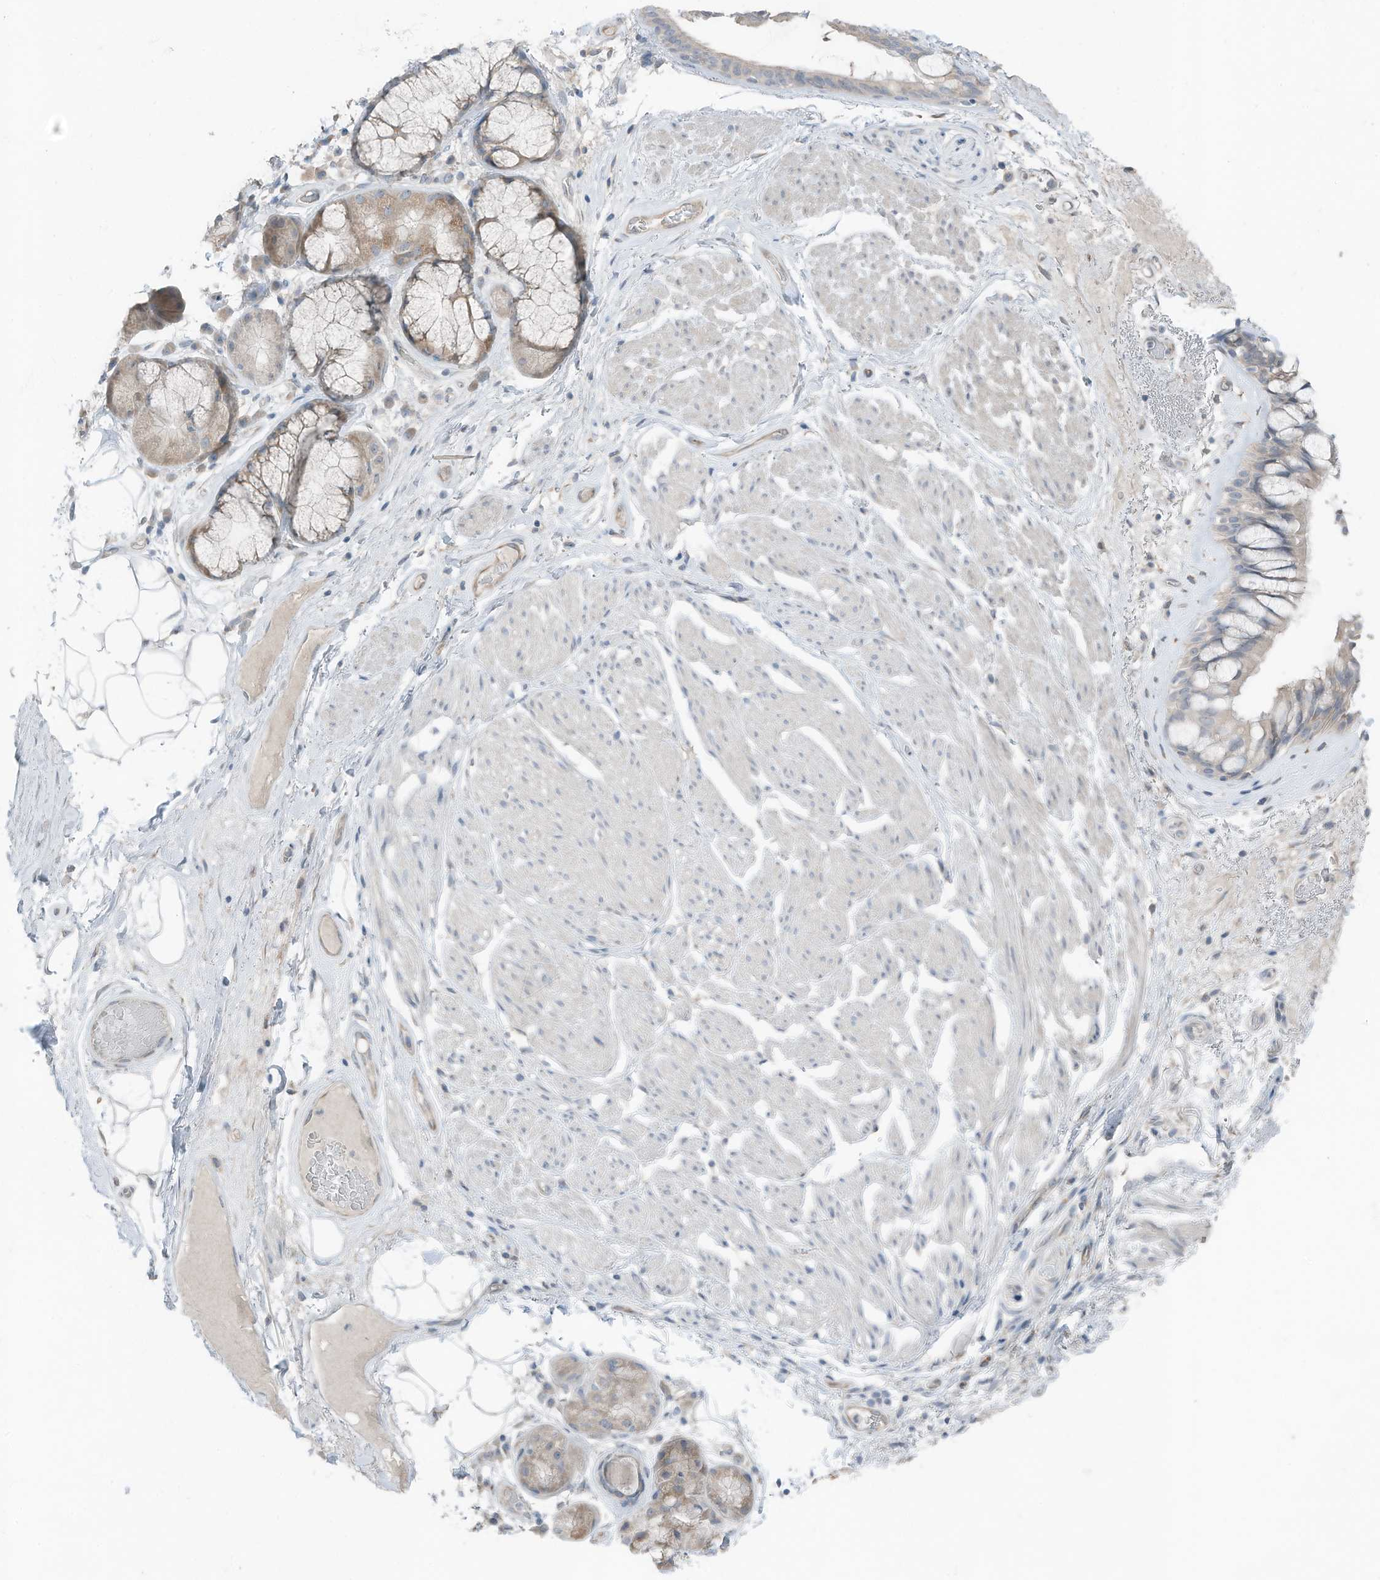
{"staining": {"intensity": "negative", "quantity": "none", "location": "none"}, "tissue": "adipose tissue", "cell_type": "Adipocytes", "image_type": "normal", "snomed": [{"axis": "morphology", "description": "Normal tissue, NOS"}, {"axis": "topography", "description": "Bronchus"}], "caption": "An immunohistochemistry histopathology image of benign adipose tissue is shown. There is no staining in adipocytes of adipose tissue.", "gene": "ARHGEF33", "patient": {"sex": "male", "age": 66}}